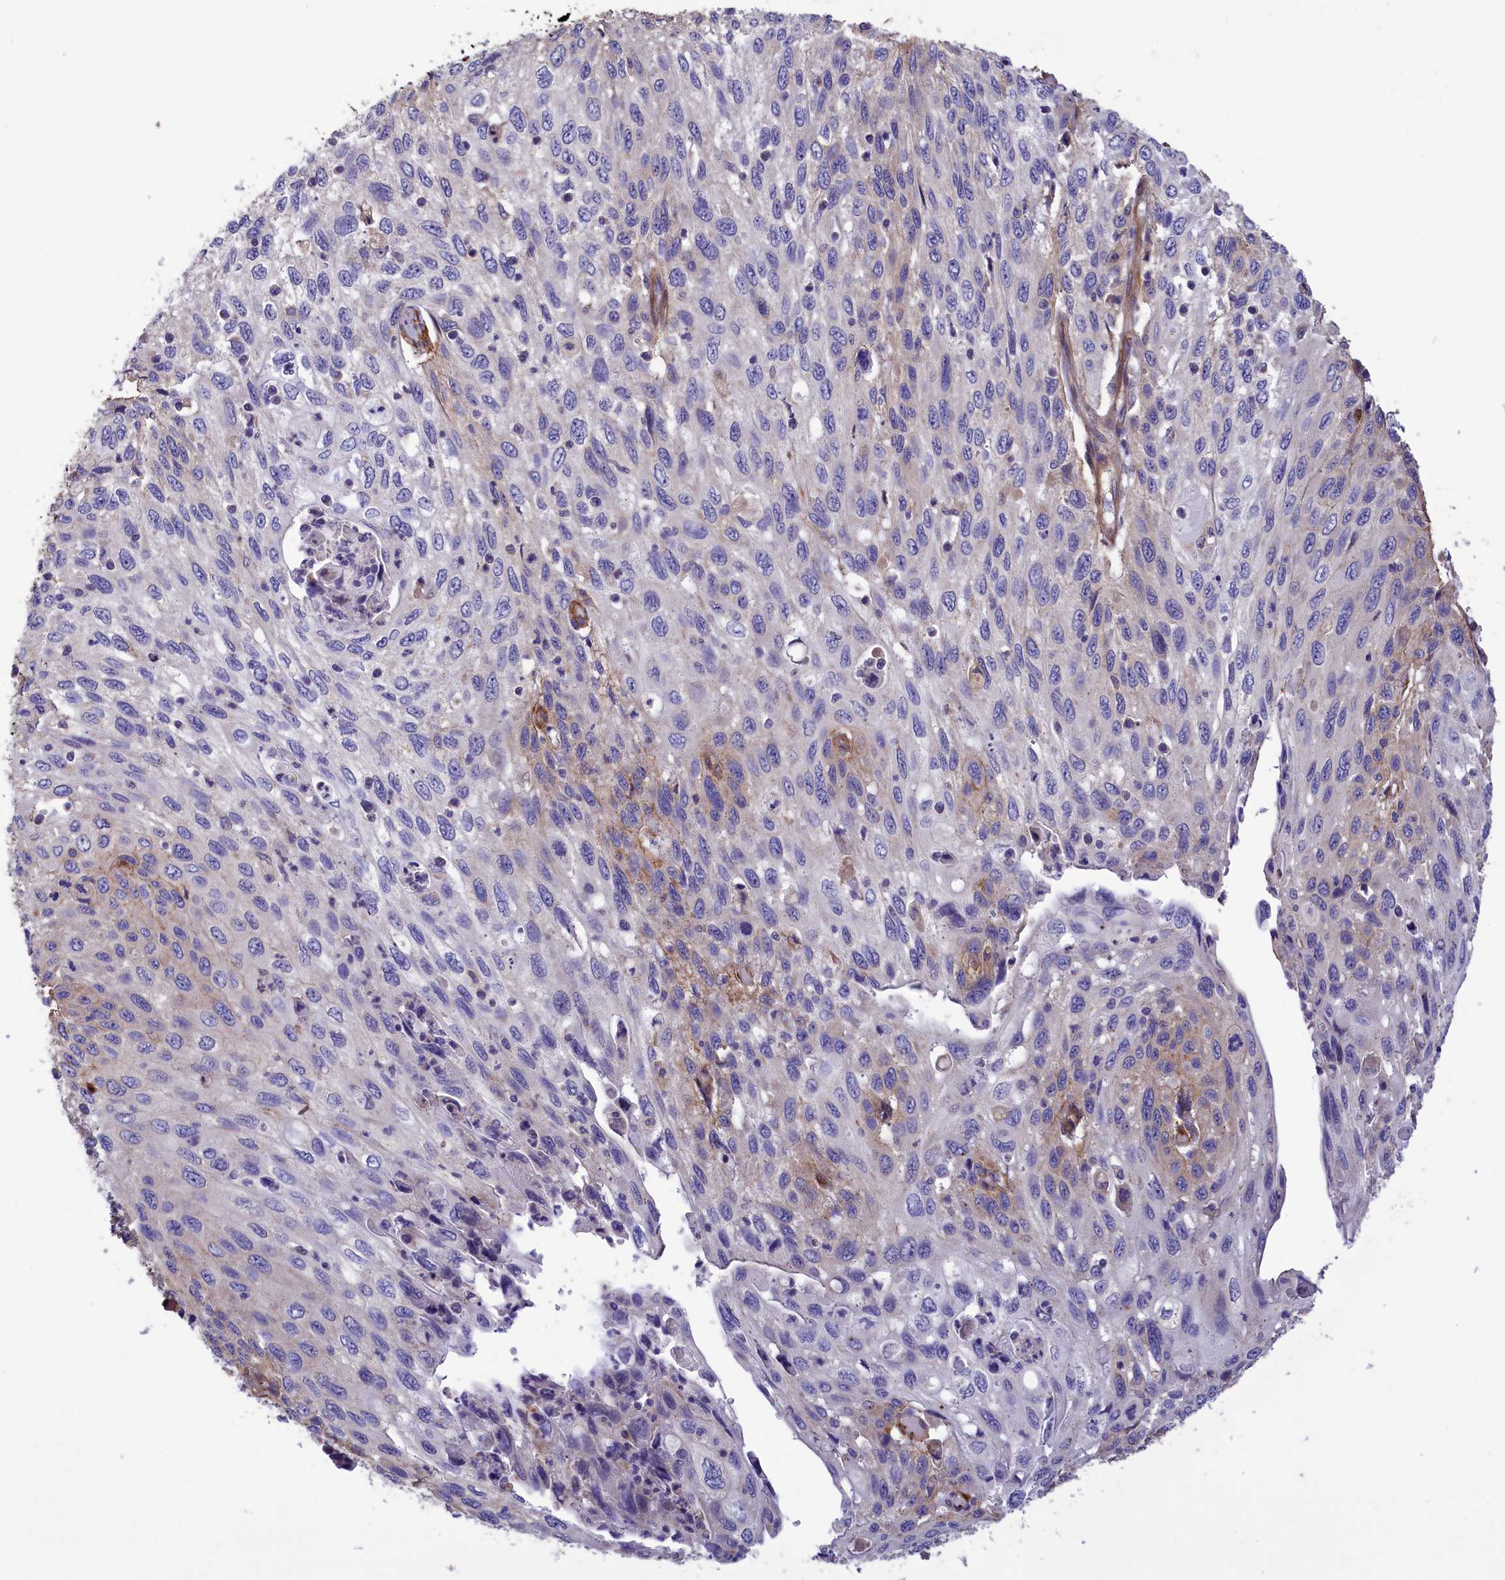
{"staining": {"intensity": "weak", "quantity": "<25%", "location": "cytoplasmic/membranous"}, "tissue": "cervical cancer", "cell_type": "Tumor cells", "image_type": "cancer", "snomed": [{"axis": "morphology", "description": "Squamous cell carcinoma, NOS"}, {"axis": "topography", "description": "Cervix"}], "caption": "The IHC photomicrograph has no significant expression in tumor cells of cervical cancer (squamous cell carcinoma) tissue.", "gene": "AMDHD2", "patient": {"sex": "female", "age": 70}}